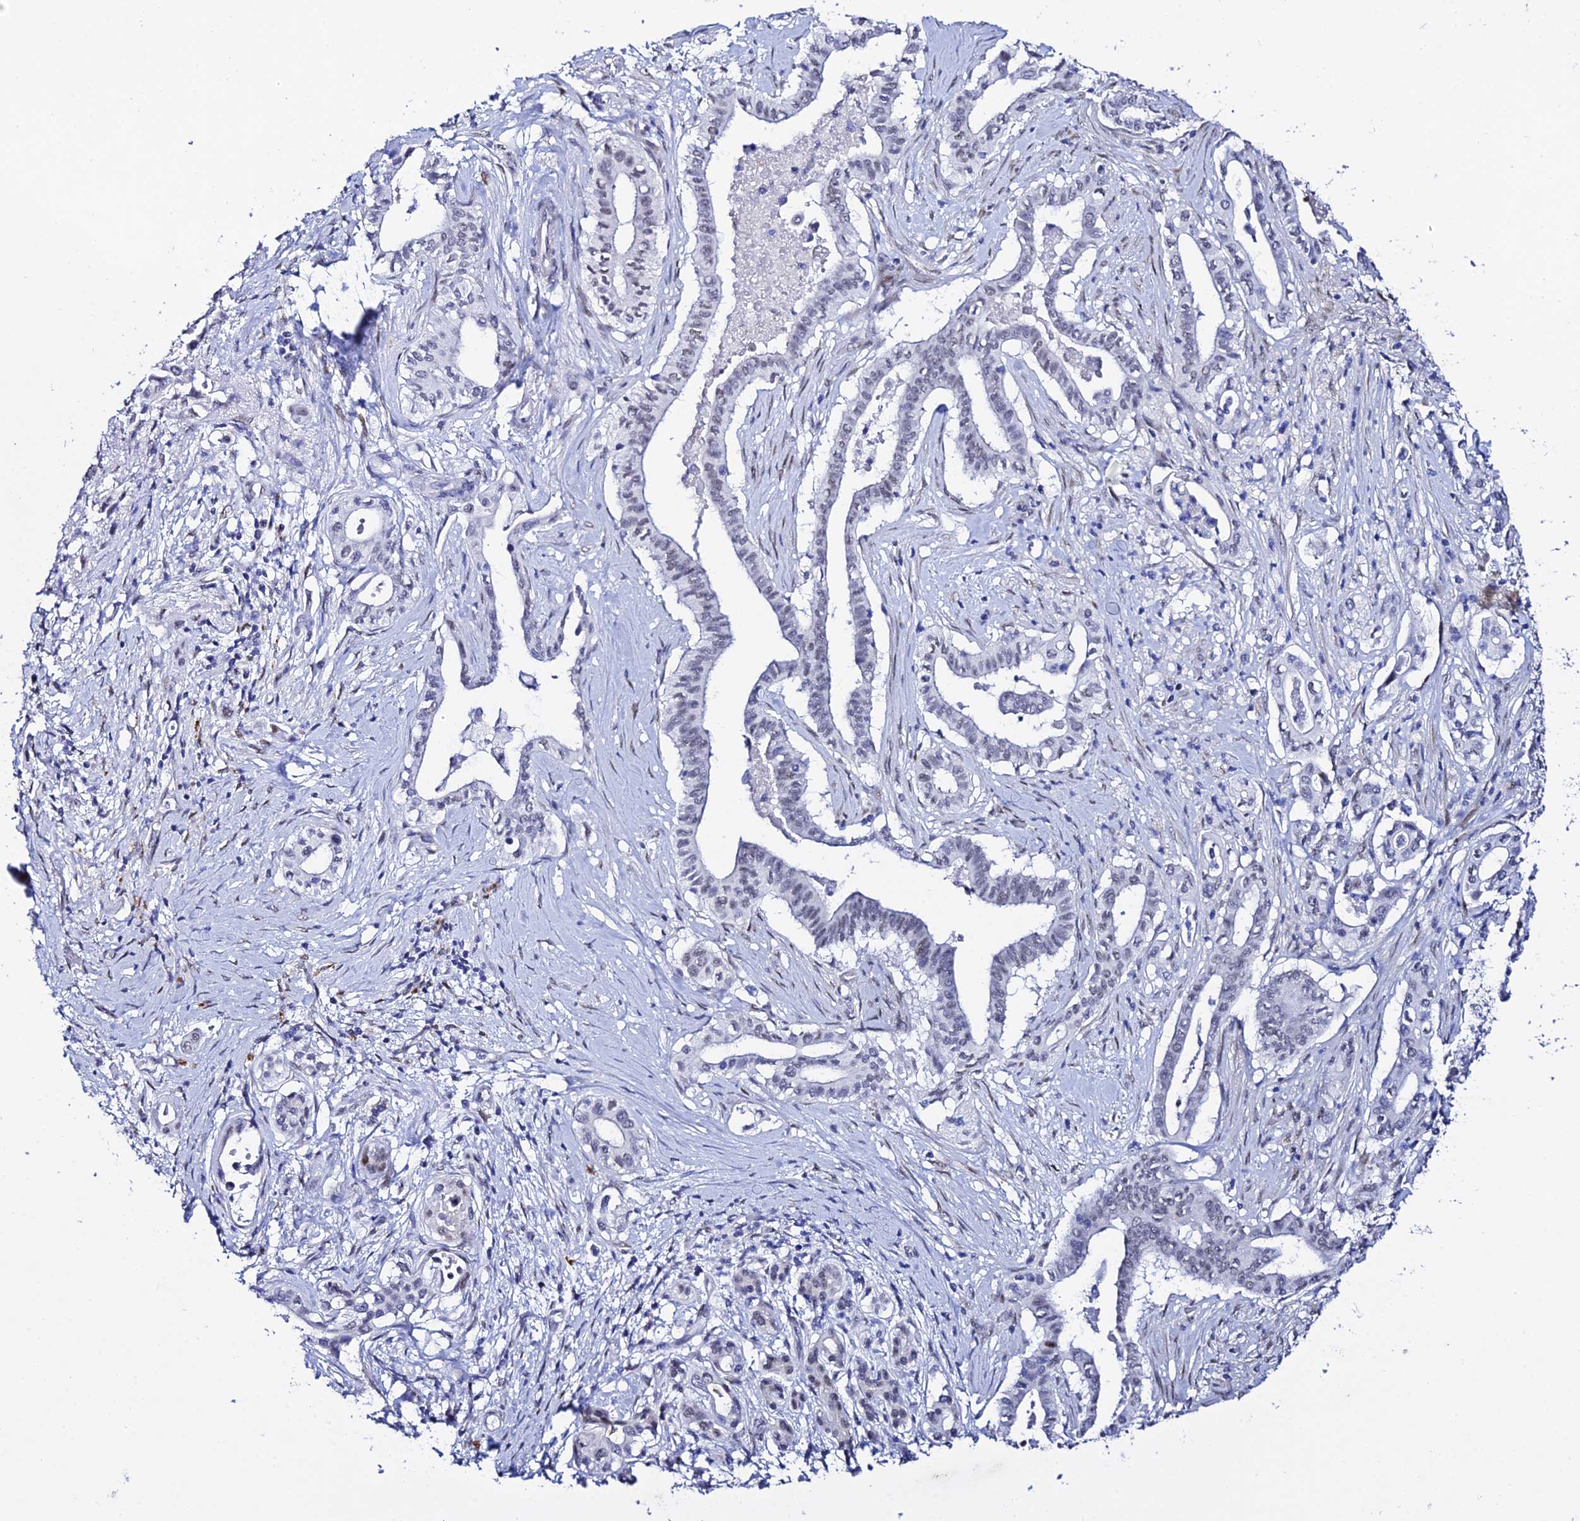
{"staining": {"intensity": "negative", "quantity": "none", "location": "none"}, "tissue": "pancreatic cancer", "cell_type": "Tumor cells", "image_type": "cancer", "snomed": [{"axis": "morphology", "description": "Adenocarcinoma, NOS"}, {"axis": "topography", "description": "Pancreas"}], "caption": "High power microscopy photomicrograph of an IHC micrograph of adenocarcinoma (pancreatic), revealing no significant staining in tumor cells.", "gene": "POFUT2", "patient": {"sex": "female", "age": 77}}